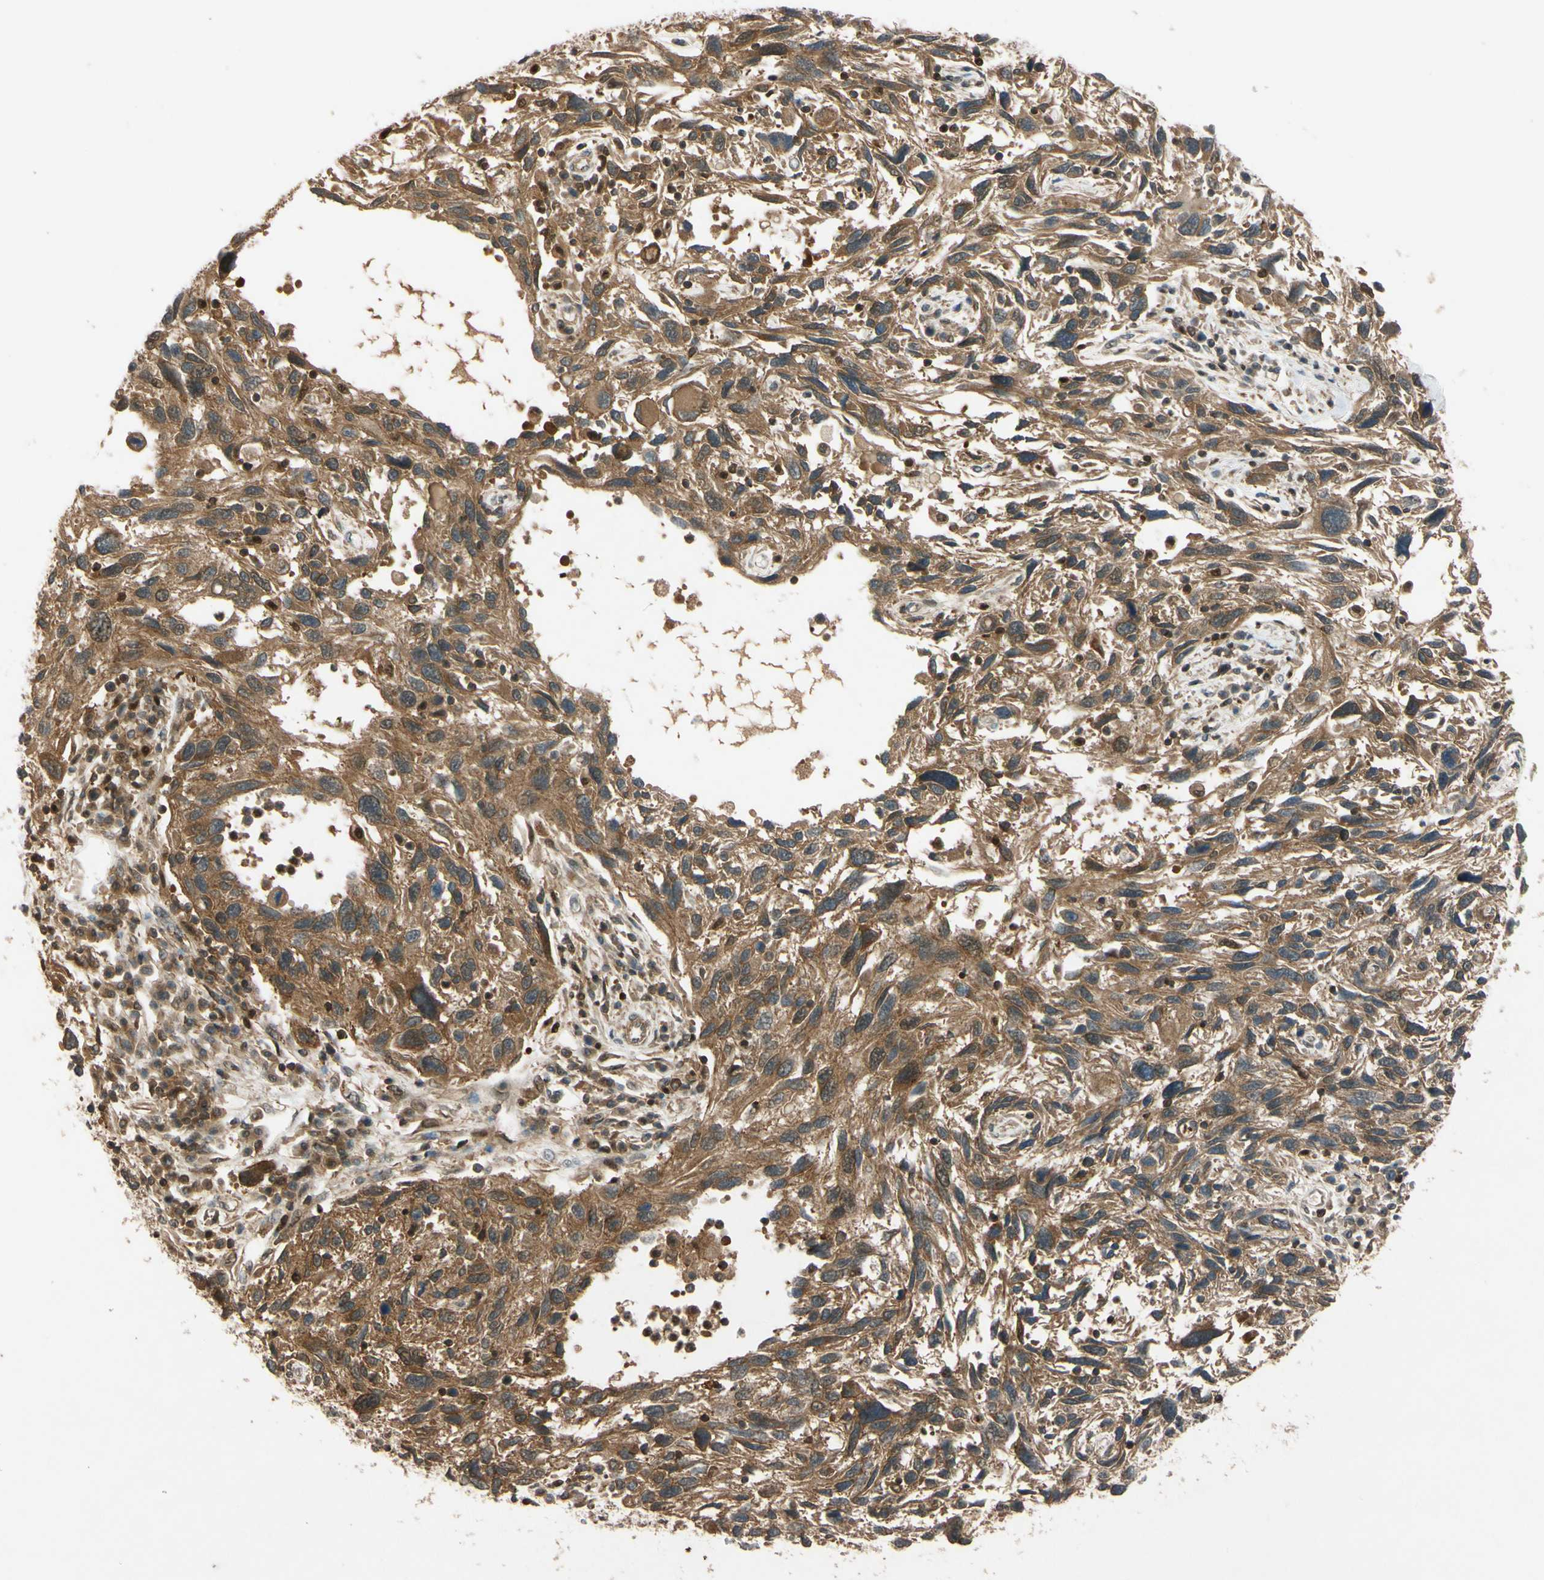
{"staining": {"intensity": "moderate", "quantity": ">75%", "location": "cytoplasmic/membranous"}, "tissue": "melanoma", "cell_type": "Tumor cells", "image_type": "cancer", "snomed": [{"axis": "morphology", "description": "Malignant melanoma, NOS"}, {"axis": "topography", "description": "Skin"}], "caption": "Immunohistochemical staining of malignant melanoma shows moderate cytoplasmic/membranous protein expression in about >75% of tumor cells. (Stains: DAB in brown, nuclei in blue, Microscopy: brightfield microscopy at high magnification).", "gene": "EPHA8", "patient": {"sex": "male", "age": 53}}